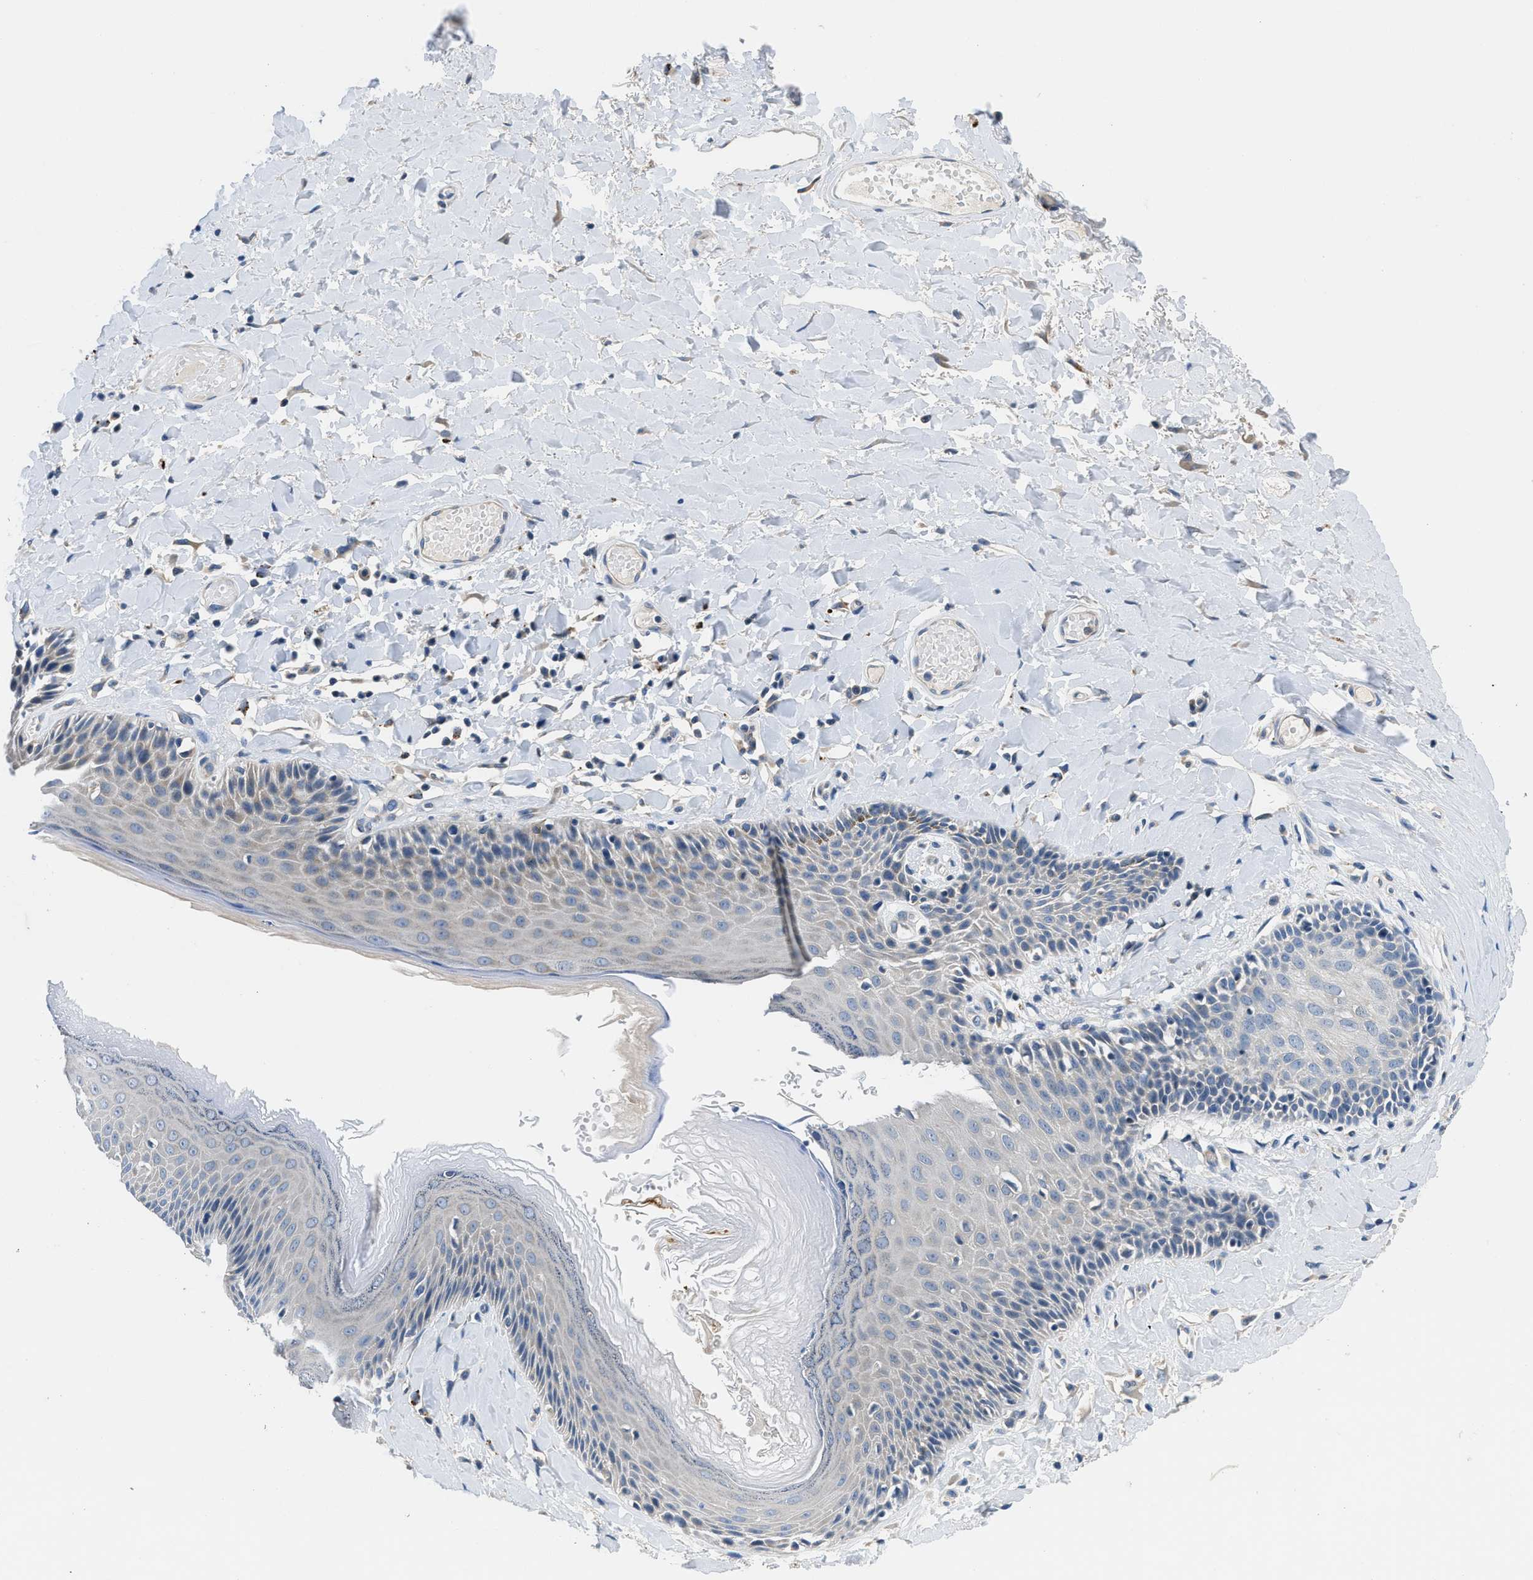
{"staining": {"intensity": "negative", "quantity": "none", "location": "none"}, "tissue": "skin", "cell_type": "Epidermal cells", "image_type": "normal", "snomed": [{"axis": "morphology", "description": "Normal tissue, NOS"}, {"axis": "topography", "description": "Anal"}], "caption": "Immunohistochemistry of benign skin demonstrates no expression in epidermal cells.", "gene": "ADGRE3", "patient": {"sex": "male", "age": 69}}